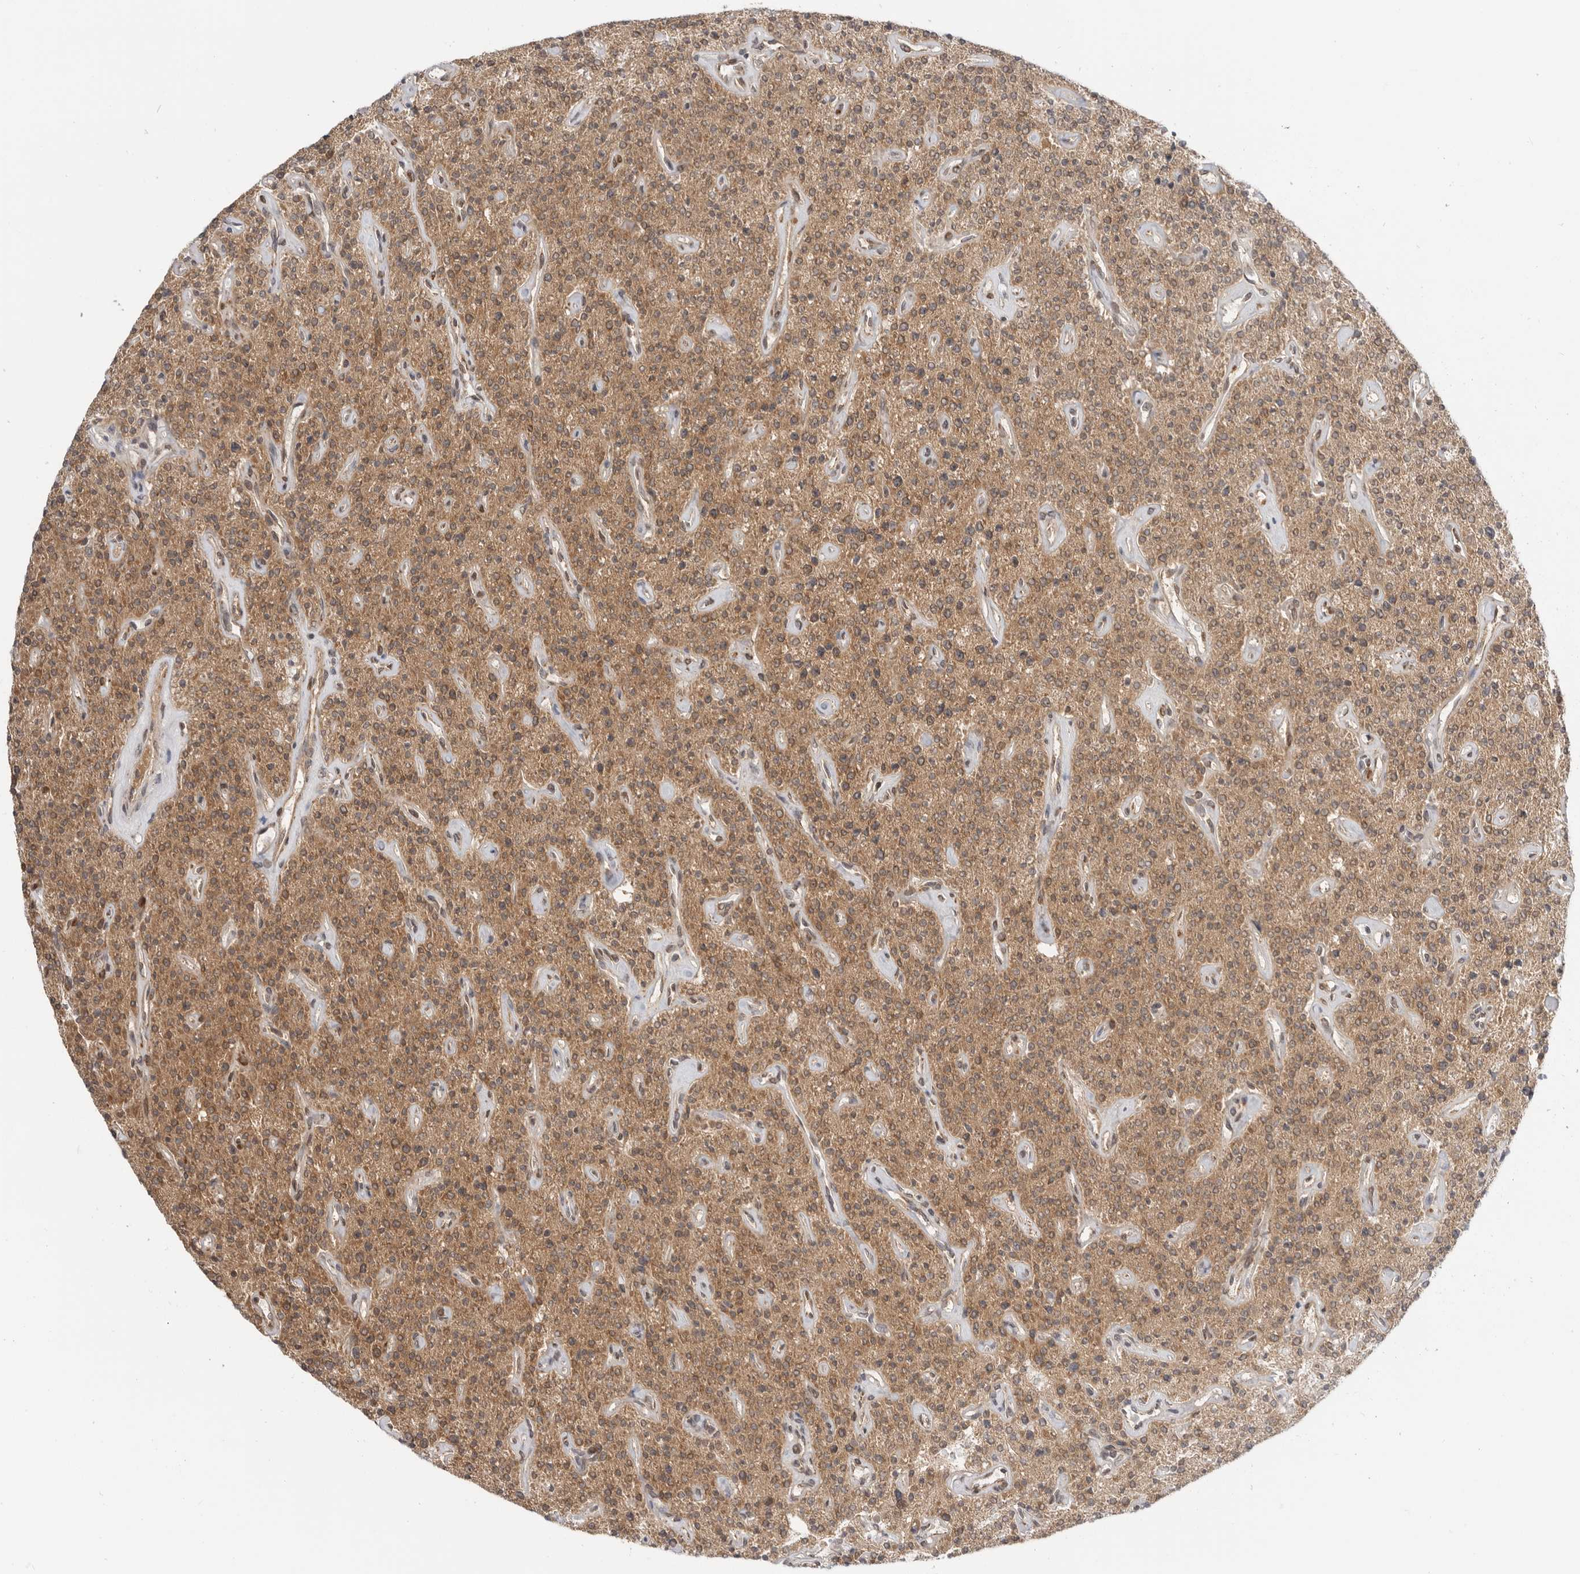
{"staining": {"intensity": "strong", "quantity": ">75%", "location": "cytoplasmic/membranous"}, "tissue": "parathyroid gland", "cell_type": "Glandular cells", "image_type": "normal", "snomed": [{"axis": "morphology", "description": "Normal tissue, NOS"}, {"axis": "topography", "description": "Parathyroid gland"}], "caption": "The image demonstrates immunohistochemical staining of normal parathyroid gland. There is strong cytoplasmic/membranous expression is present in approximately >75% of glandular cells. (DAB = brown stain, brightfield microscopy at high magnification).", "gene": "DCAF8", "patient": {"sex": "male", "age": 46}}